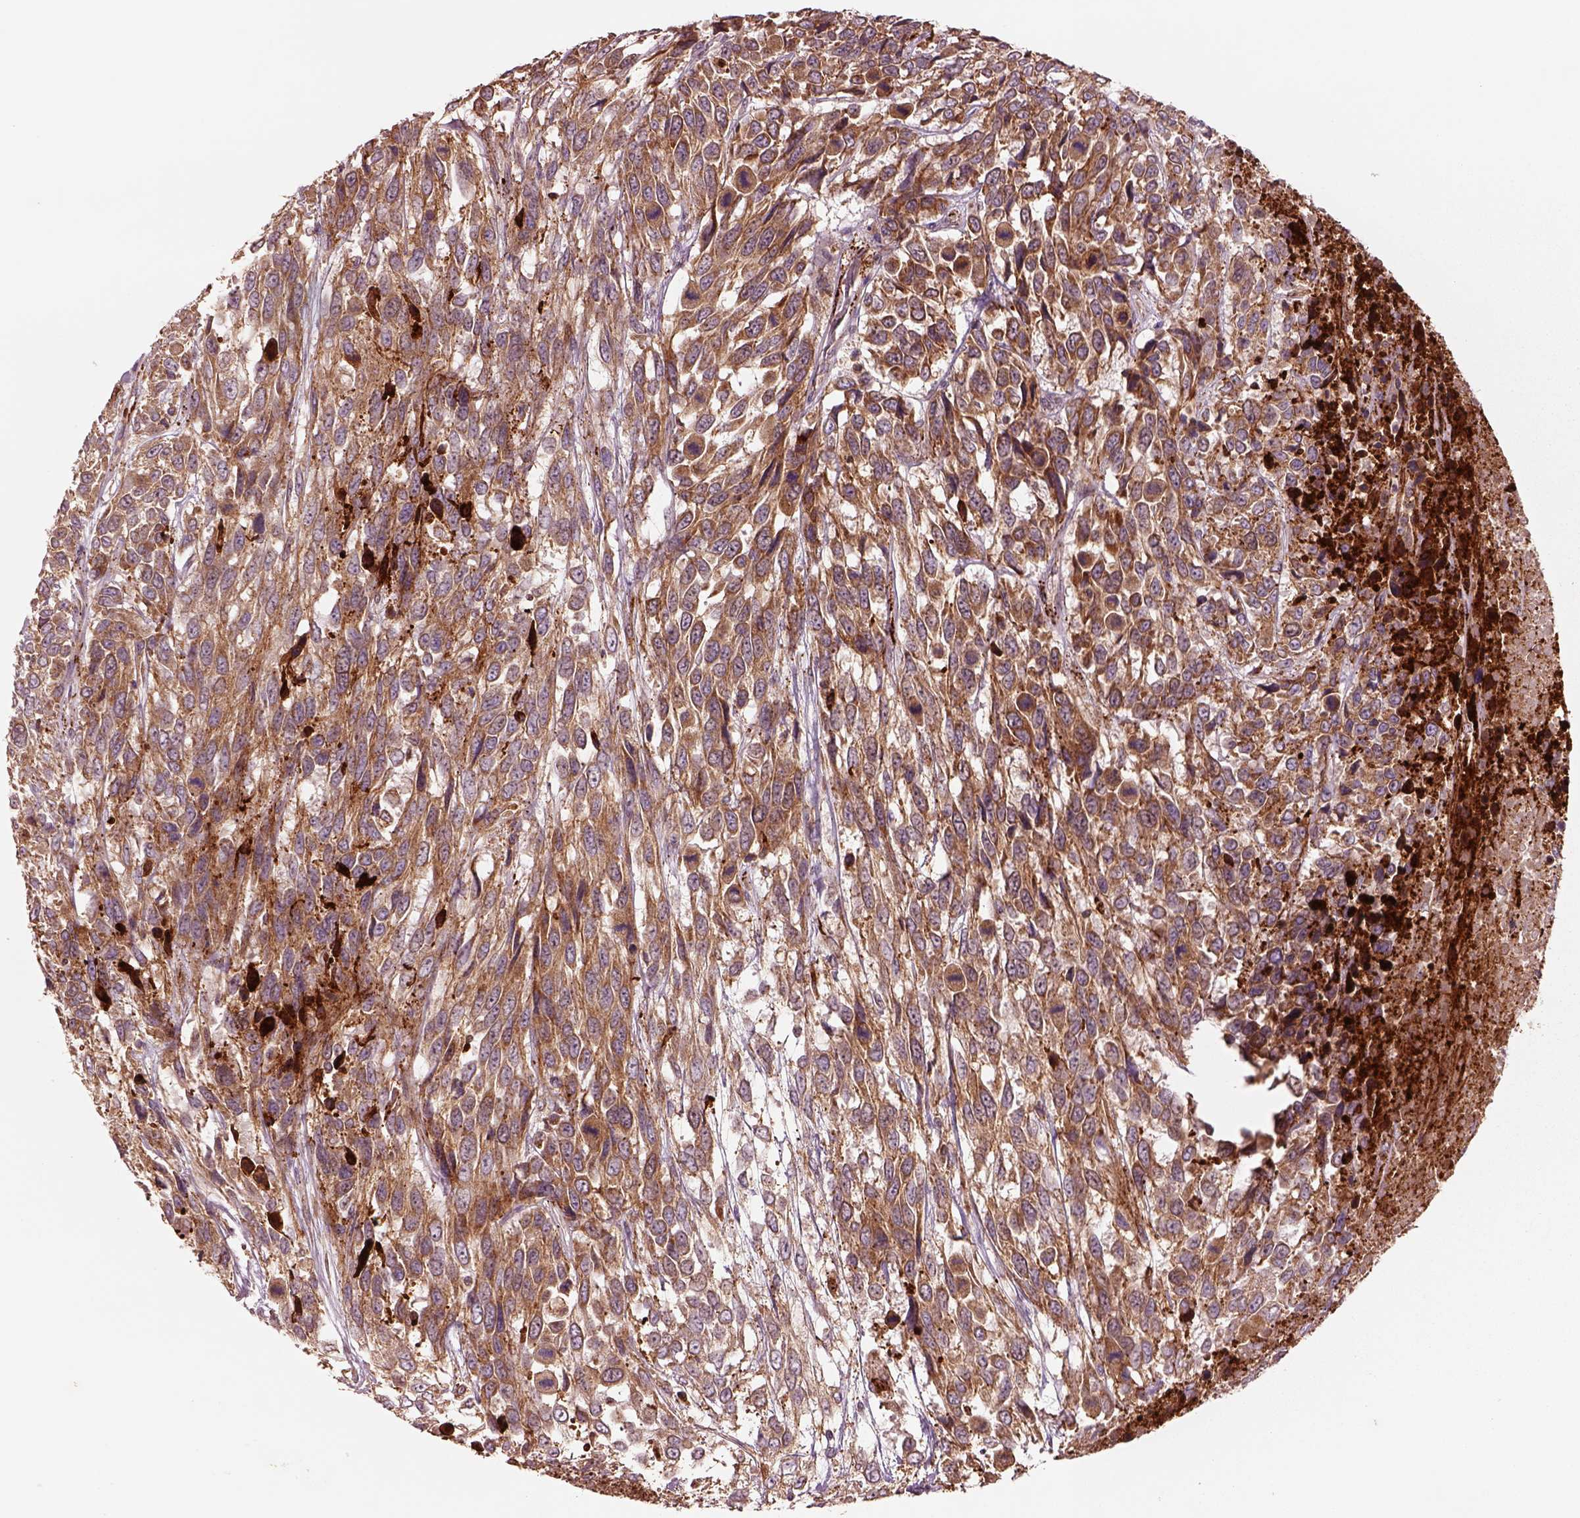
{"staining": {"intensity": "moderate", "quantity": ">75%", "location": "cytoplasmic/membranous"}, "tissue": "urothelial cancer", "cell_type": "Tumor cells", "image_type": "cancer", "snomed": [{"axis": "morphology", "description": "Urothelial carcinoma, High grade"}, {"axis": "topography", "description": "Urinary bladder"}], "caption": "Urothelial carcinoma (high-grade) tissue reveals moderate cytoplasmic/membranous staining in approximately >75% of tumor cells The staining was performed using DAB, with brown indicating positive protein expression. Nuclei are stained blue with hematoxylin.", "gene": "SLC25A5", "patient": {"sex": "female", "age": 70}}